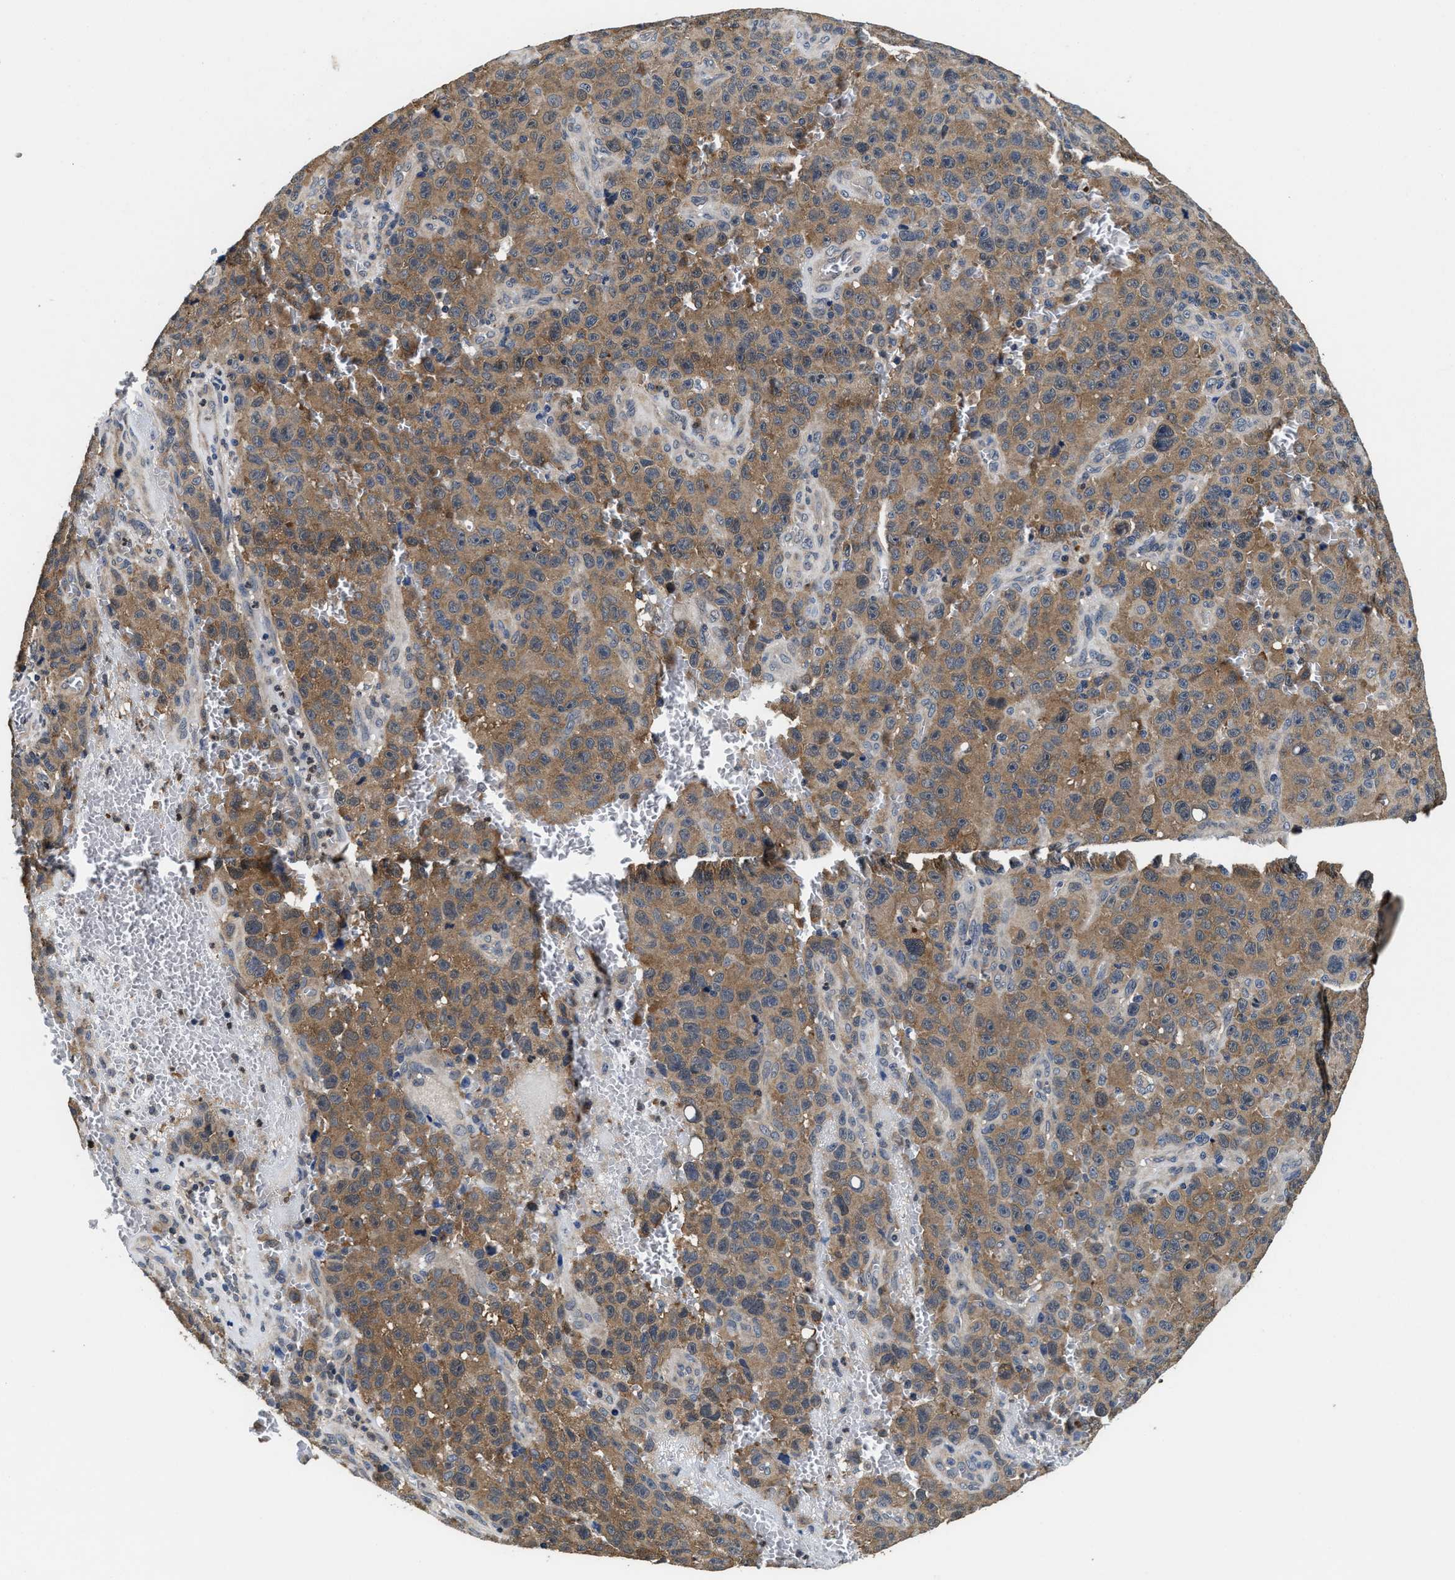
{"staining": {"intensity": "moderate", "quantity": ">75%", "location": "cytoplasmic/membranous"}, "tissue": "melanoma", "cell_type": "Tumor cells", "image_type": "cancer", "snomed": [{"axis": "morphology", "description": "Malignant melanoma, NOS"}, {"axis": "topography", "description": "Skin"}], "caption": "An immunohistochemistry micrograph of neoplastic tissue is shown. Protein staining in brown labels moderate cytoplasmic/membranous positivity in melanoma within tumor cells.", "gene": "PHPT1", "patient": {"sex": "female", "age": 82}}